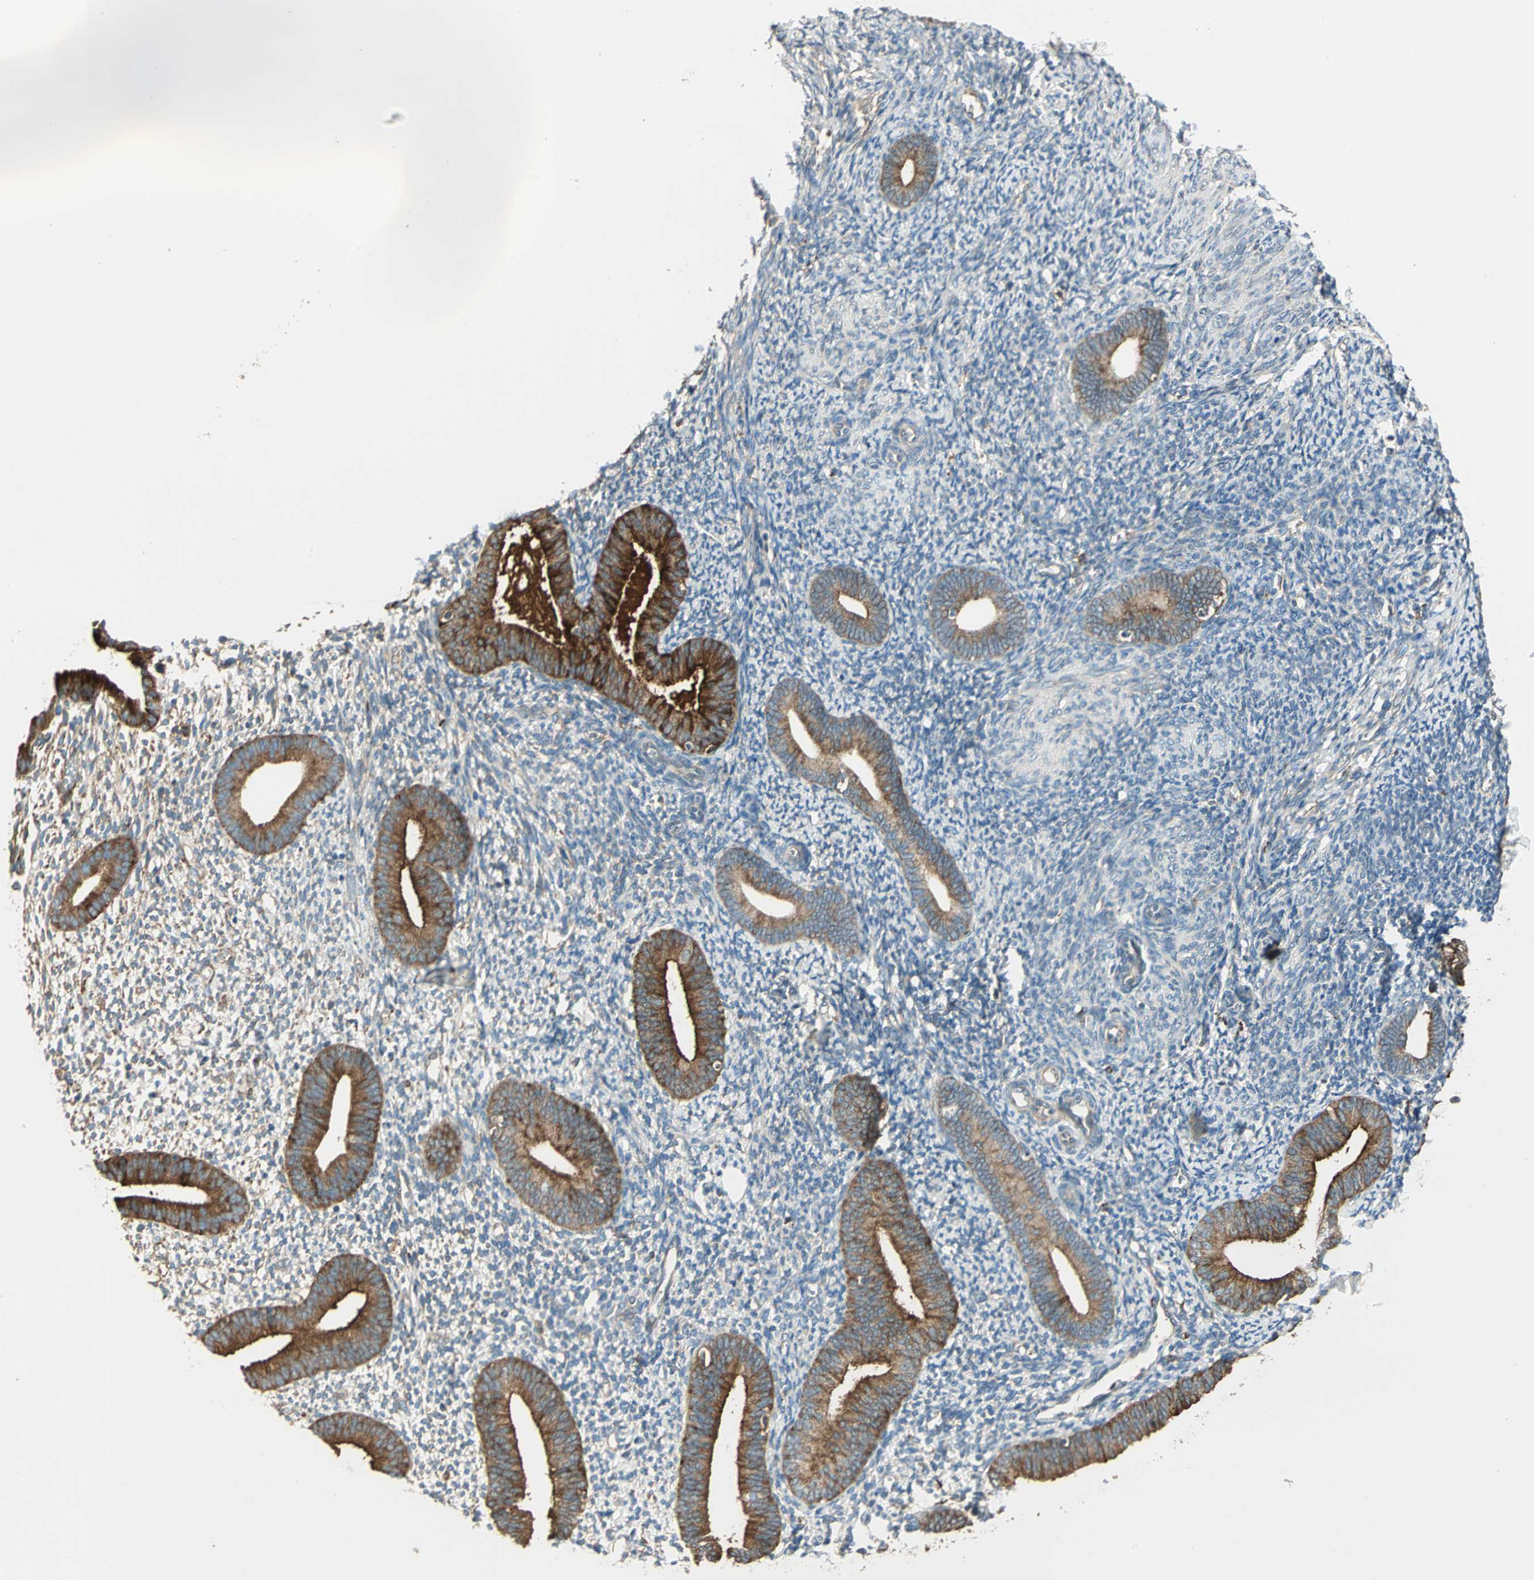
{"staining": {"intensity": "negative", "quantity": "none", "location": "none"}, "tissue": "endometrium", "cell_type": "Cells in endometrial stroma", "image_type": "normal", "snomed": [{"axis": "morphology", "description": "Normal tissue, NOS"}, {"axis": "topography", "description": "Smooth muscle"}, {"axis": "topography", "description": "Endometrium"}], "caption": "IHC of normal human endometrium displays no expression in cells in endometrial stroma.", "gene": "PDIA4", "patient": {"sex": "female", "age": 57}}